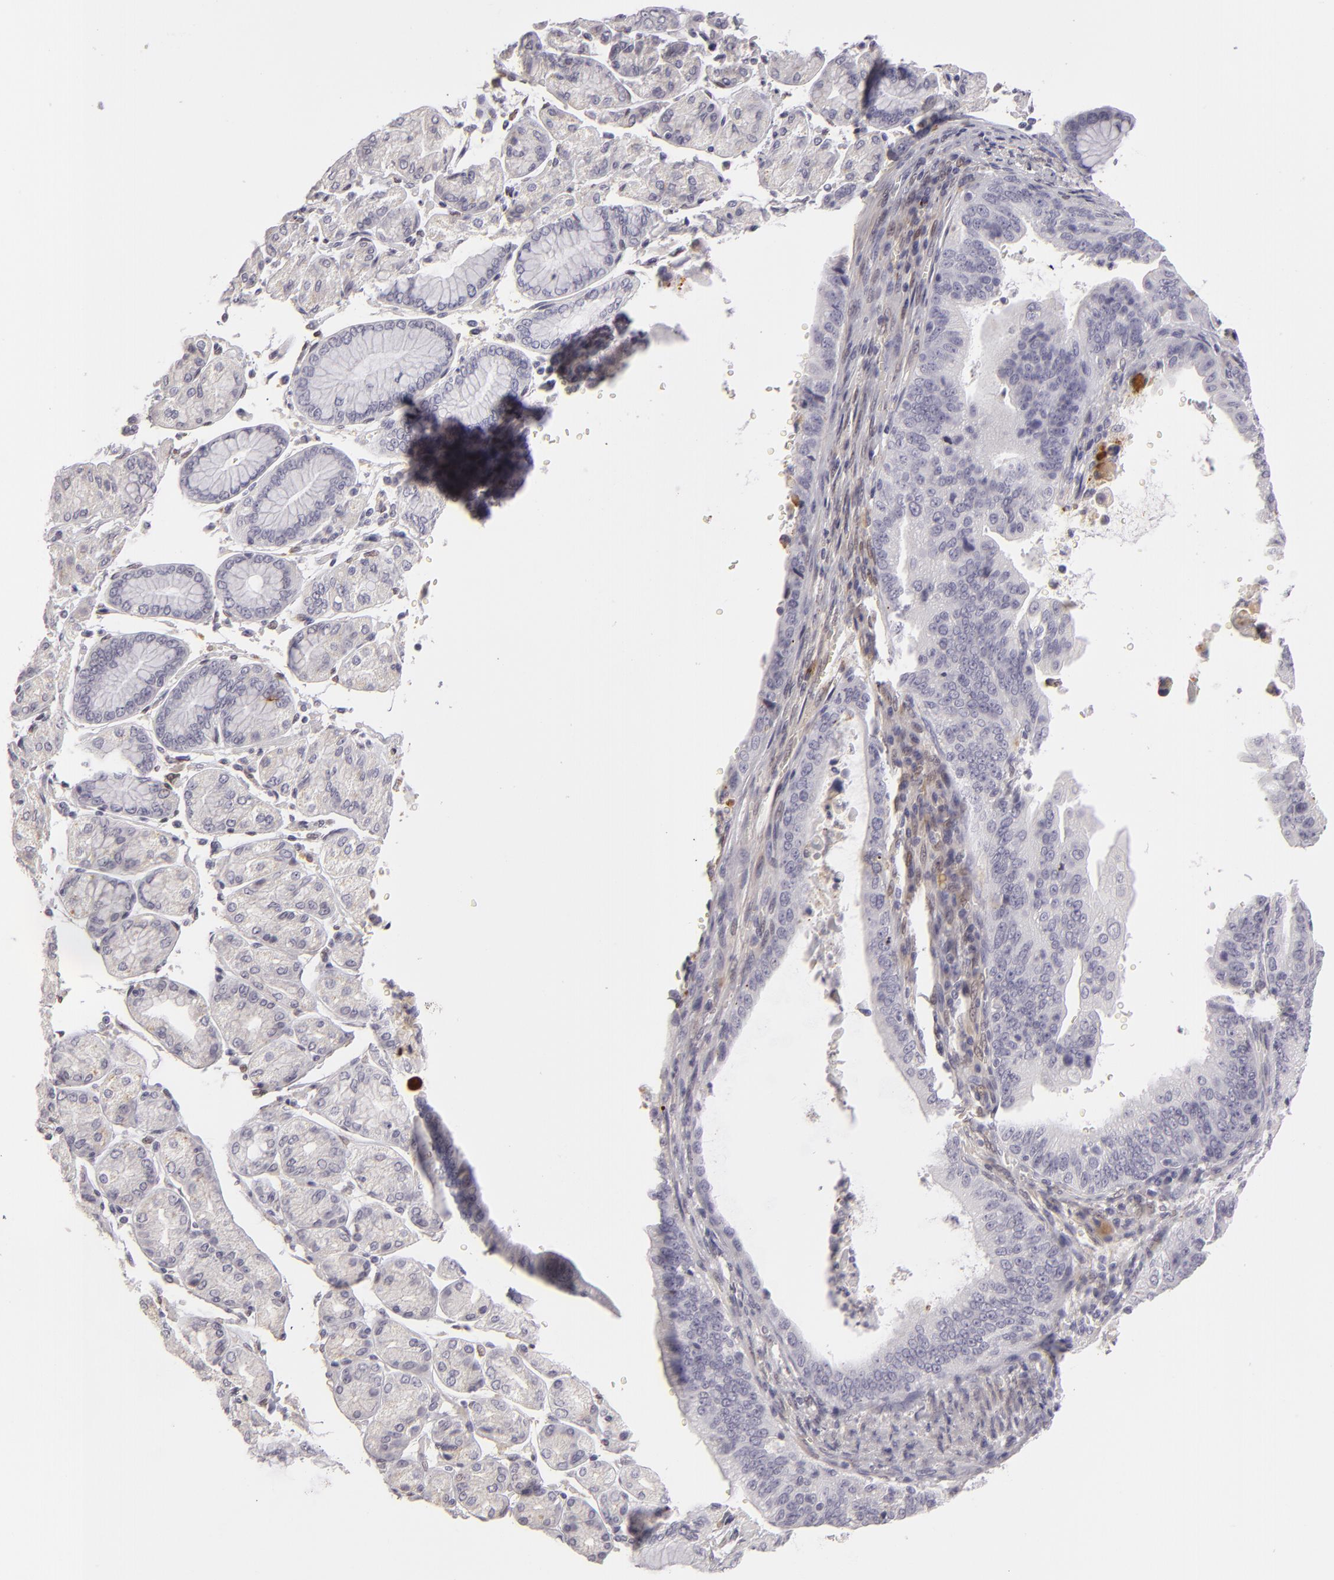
{"staining": {"intensity": "negative", "quantity": "none", "location": "none"}, "tissue": "stomach cancer", "cell_type": "Tumor cells", "image_type": "cancer", "snomed": [{"axis": "morphology", "description": "Adenocarcinoma, NOS"}, {"axis": "topography", "description": "Stomach, upper"}], "caption": "Tumor cells show no significant staining in stomach cancer.", "gene": "EFS", "patient": {"sex": "female", "age": 50}}